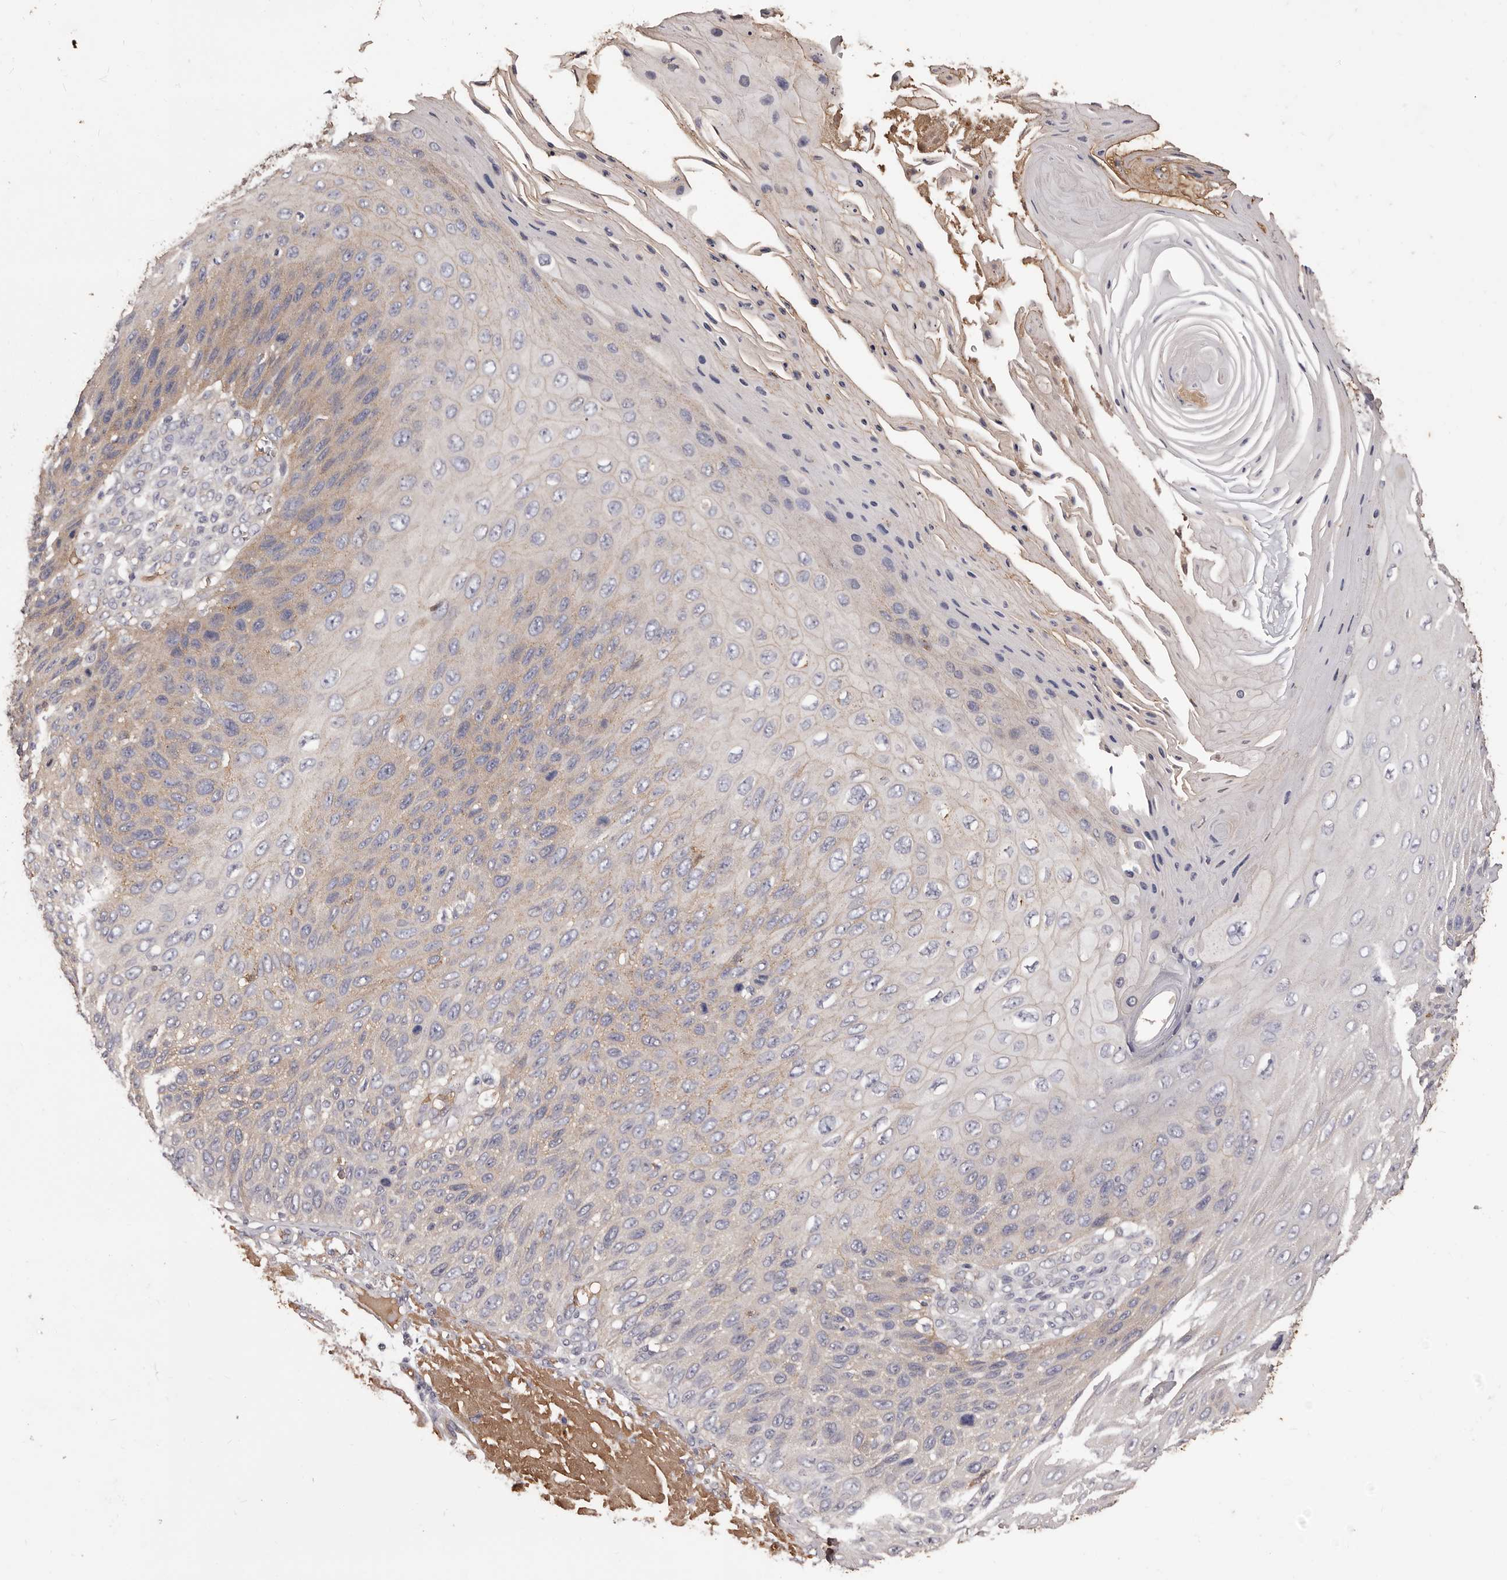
{"staining": {"intensity": "weak", "quantity": "<25%", "location": "cytoplasmic/membranous"}, "tissue": "skin cancer", "cell_type": "Tumor cells", "image_type": "cancer", "snomed": [{"axis": "morphology", "description": "Squamous cell carcinoma, NOS"}, {"axis": "topography", "description": "Skin"}], "caption": "Immunohistochemistry photomicrograph of squamous cell carcinoma (skin) stained for a protein (brown), which displays no expression in tumor cells.", "gene": "ETNK1", "patient": {"sex": "female", "age": 88}}